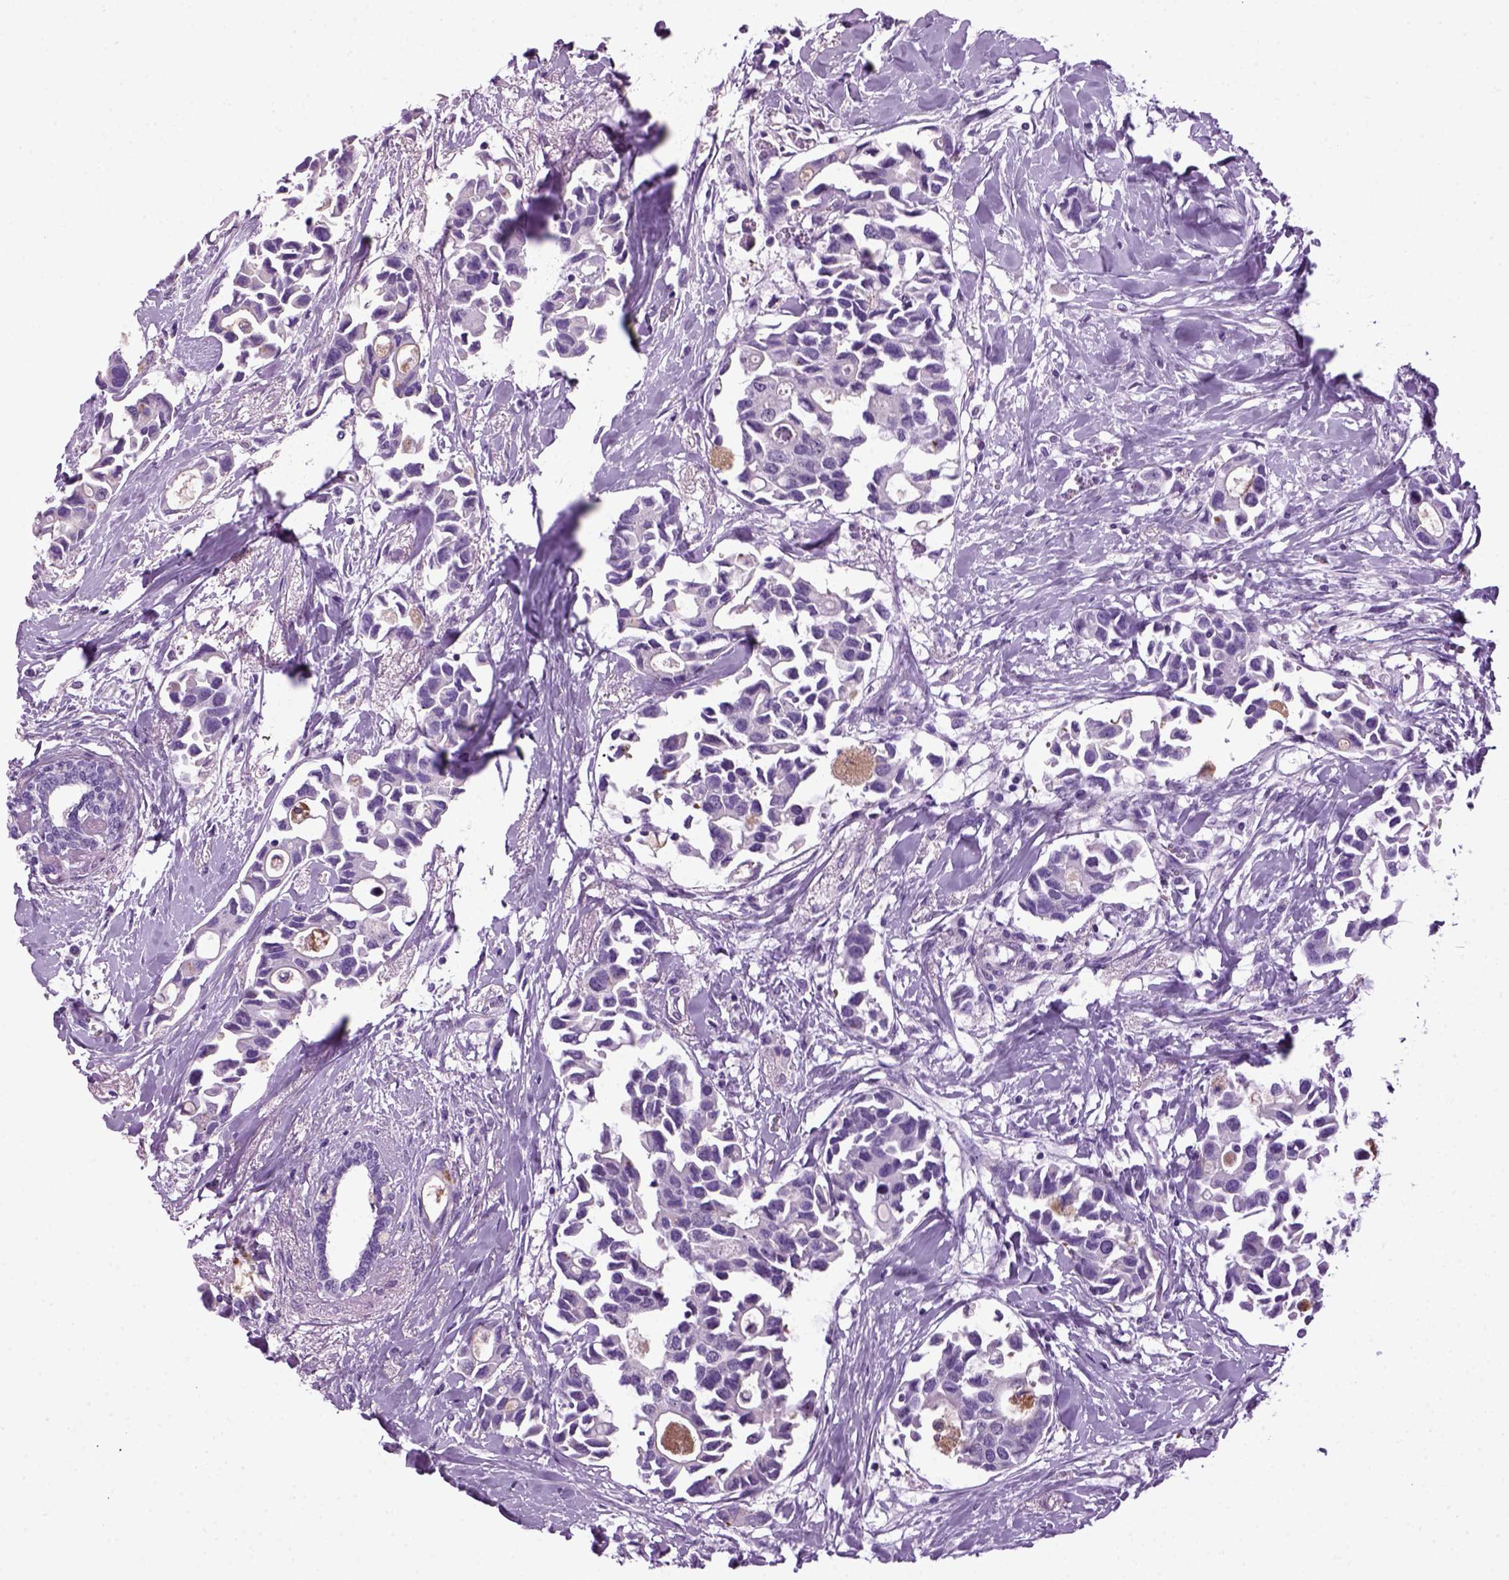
{"staining": {"intensity": "negative", "quantity": "none", "location": "none"}, "tissue": "breast cancer", "cell_type": "Tumor cells", "image_type": "cancer", "snomed": [{"axis": "morphology", "description": "Duct carcinoma"}, {"axis": "topography", "description": "Breast"}], "caption": "There is no significant positivity in tumor cells of intraductal carcinoma (breast).", "gene": "HMCN2", "patient": {"sex": "female", "age": 83}}